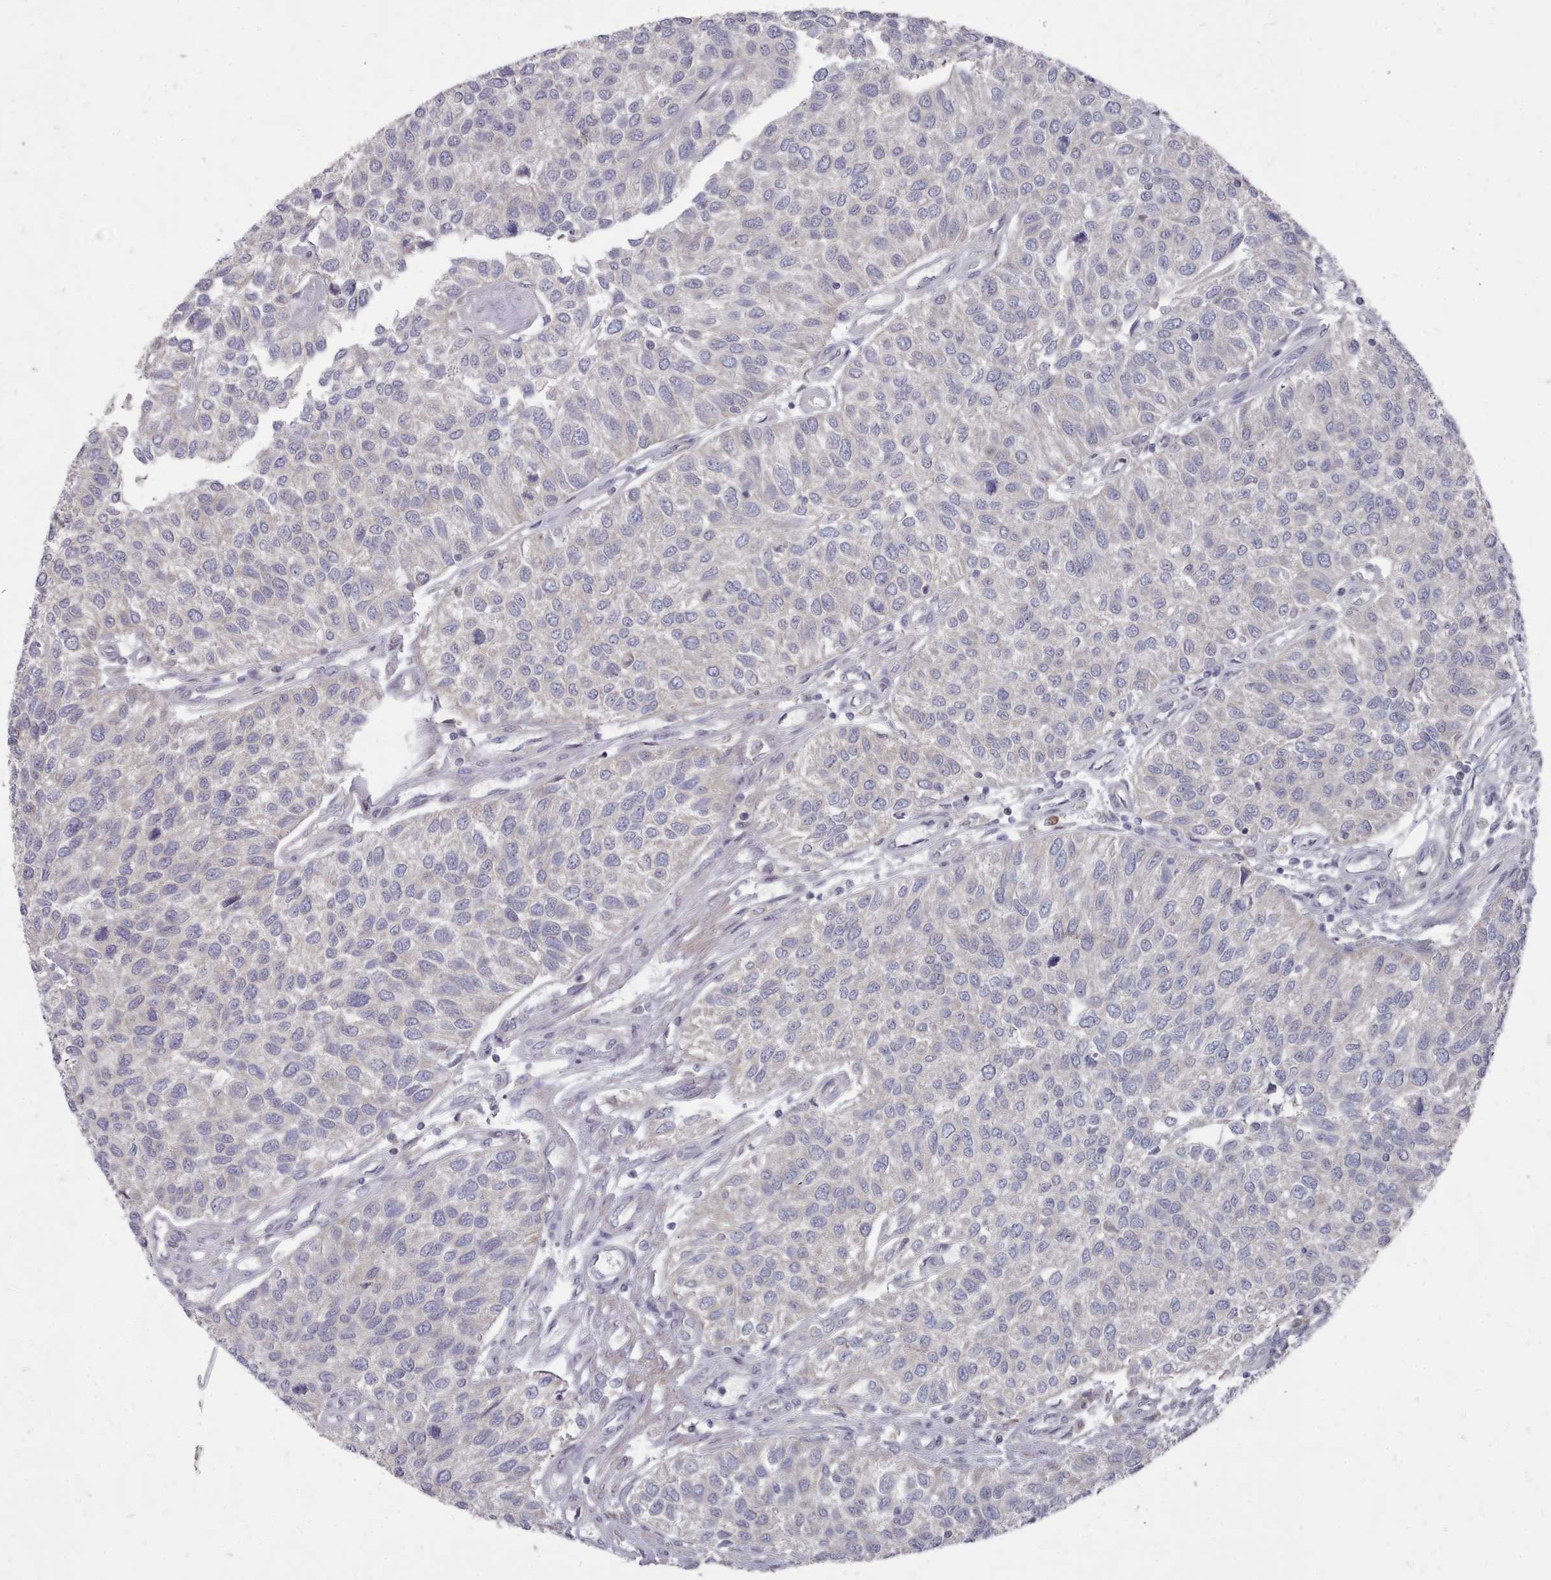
{"staining": {"intensity": "negative", "quantity": "none", "location": "none"}, "tissue": "urothelial cancer", "cell_type": "Tumor cells", "image_type": "cancer", "snomed": [{"axis": "morphology", "description": "Urothelial carcinoma, NOS"}, {"axis": "topography", "description": "Urinary bladder"}], "caption": "IHC image of urothelial cancer stained for a protein (brown), which reveals no staining in tumor cells.", "gene": "ACKR3", "patient": {"sex": "male", "age": 55}}